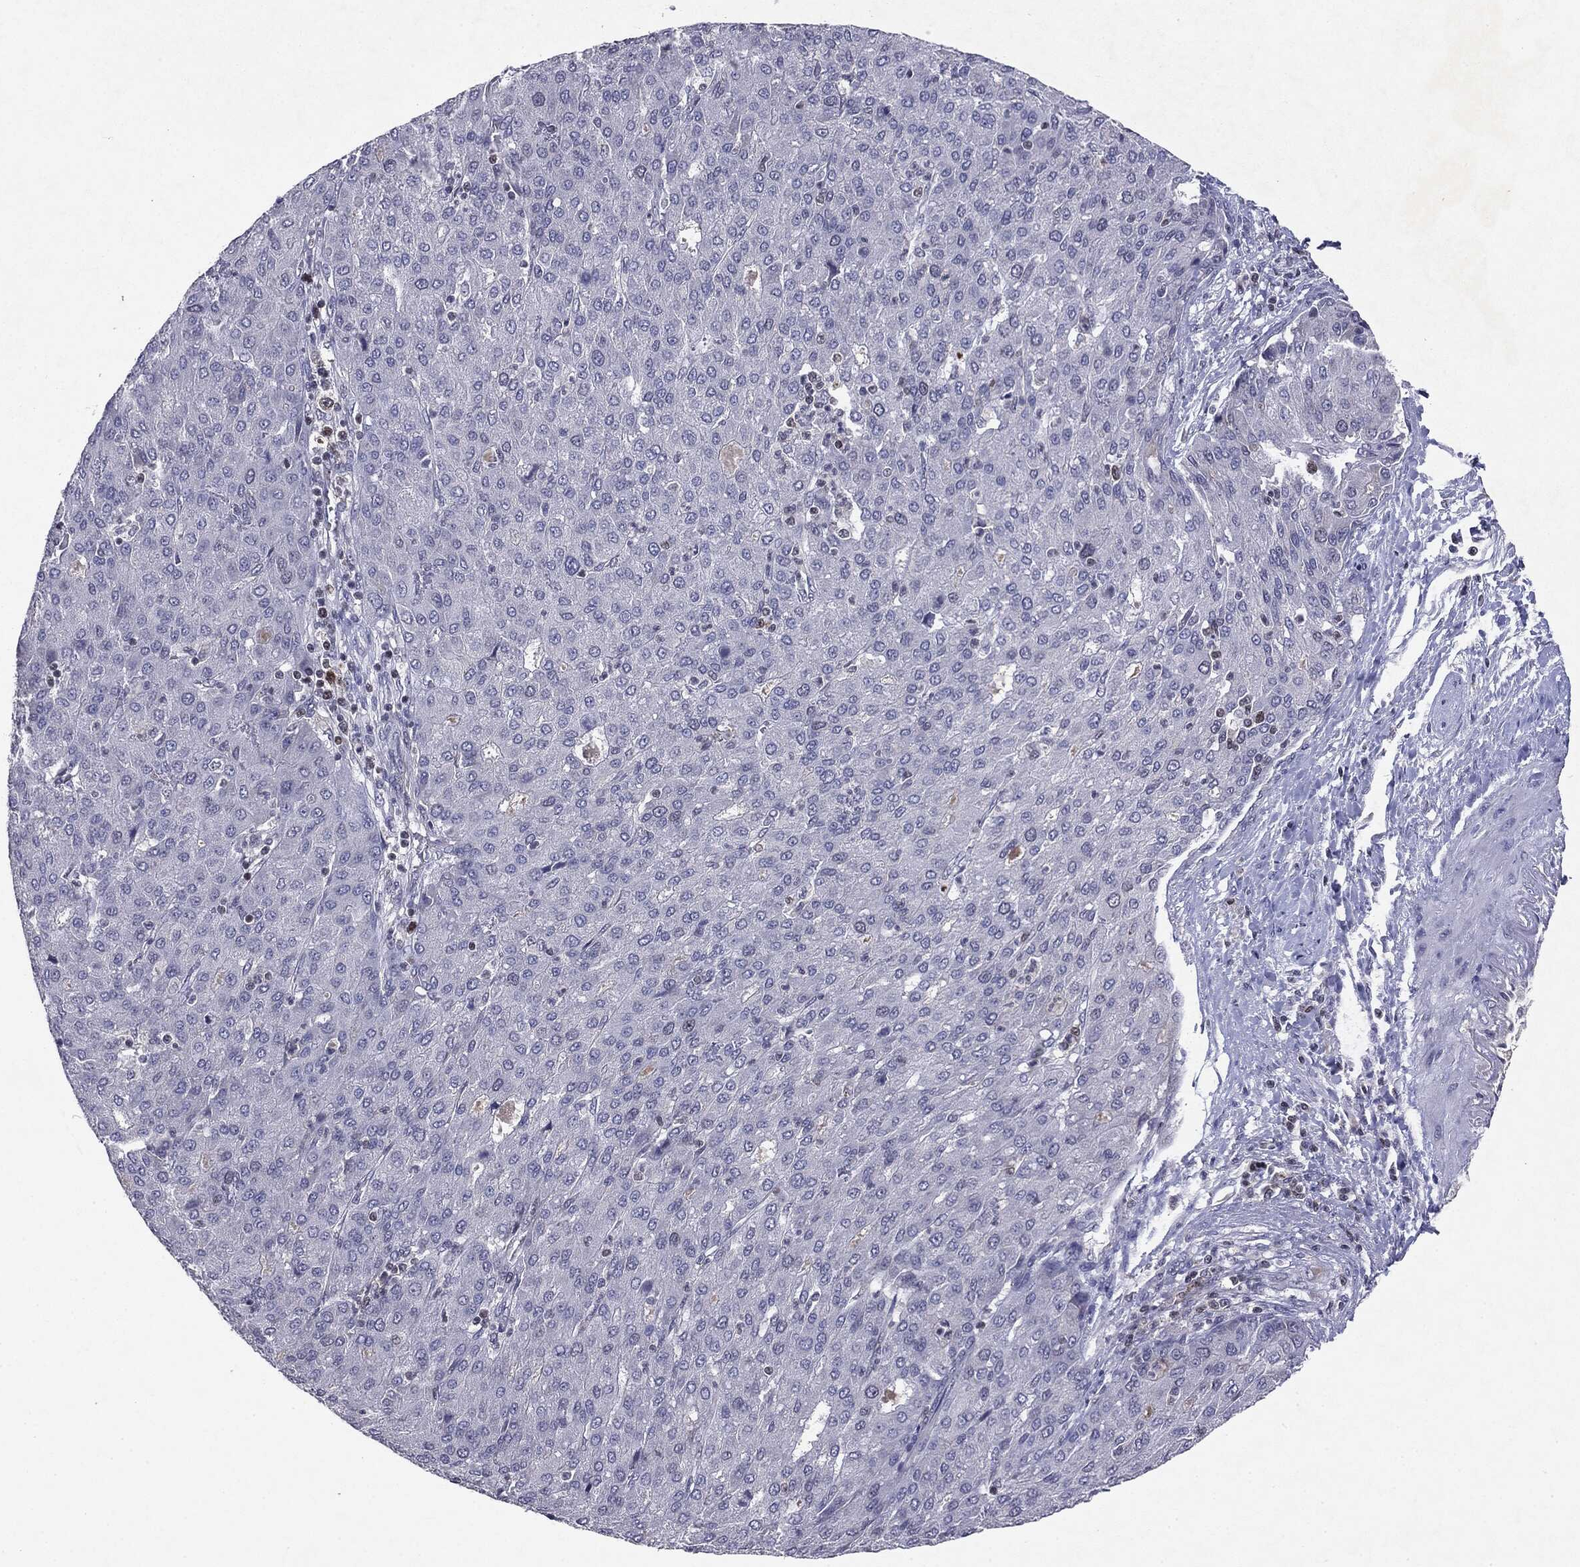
{"staining": {"intensity": "negative", "quantity": "none", "location": "none"}, "tissue": "liver cancer", "cell_type": "Tumor cells", "image_type": "cancer", "snomed": [{"axis": "morphology", "description": "Carcinoma, Hepatocellular, NOS"}, {"axis": "topography", "description": "Liver"}], "caption": "High magnification brightfield microscopy of liver hepatocellular carcinoma stained with DAB (brown) and counterstained with hematoxylin (blue): tumor cells show no significant expression.", "gene": "KIF2C", "patient": {"sex": "male", "age": 65}}